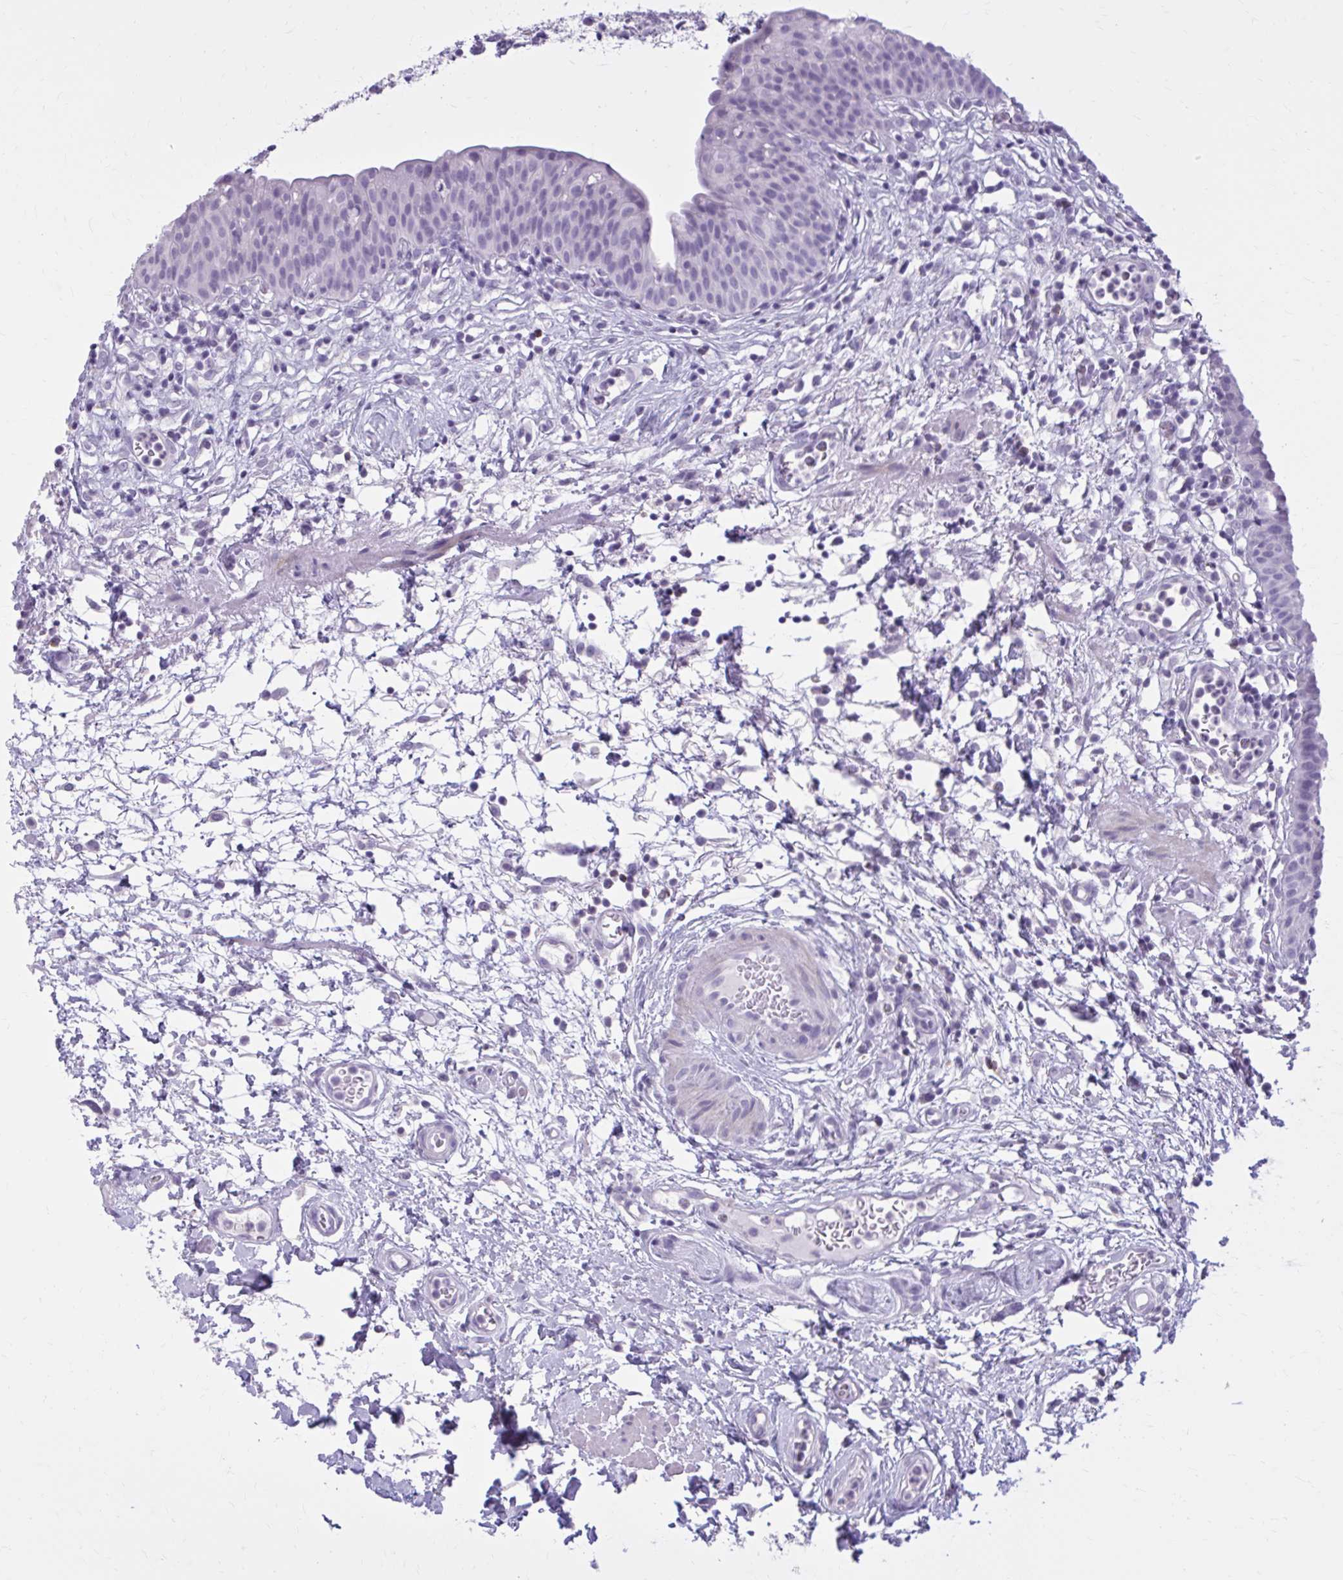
{"staining": {"intensity": "negative", "quantity": "none", "location": "none"}, "tissue": "urinary bladder", "cell_type": "Urothelial cells", "image_type": "normal", "snomed": [{"axis": "morphology", "description": "Normal tissue, NOS"}, {"axis": "morphology", "description": "Inflammation, NOS"}, {"axis": "topography", "description": "Urinary bladder"}], "caption": "DAB immunohistochemical staining of normal human urinary bladder demonstrates no significant positivity in urothelial cells. The staining is performed using DAB brown chromogen with nuclei counter-stained in using hematoxylin.", "gene": "OR4B1", "patient": {"sex": "male", "age": 57}}